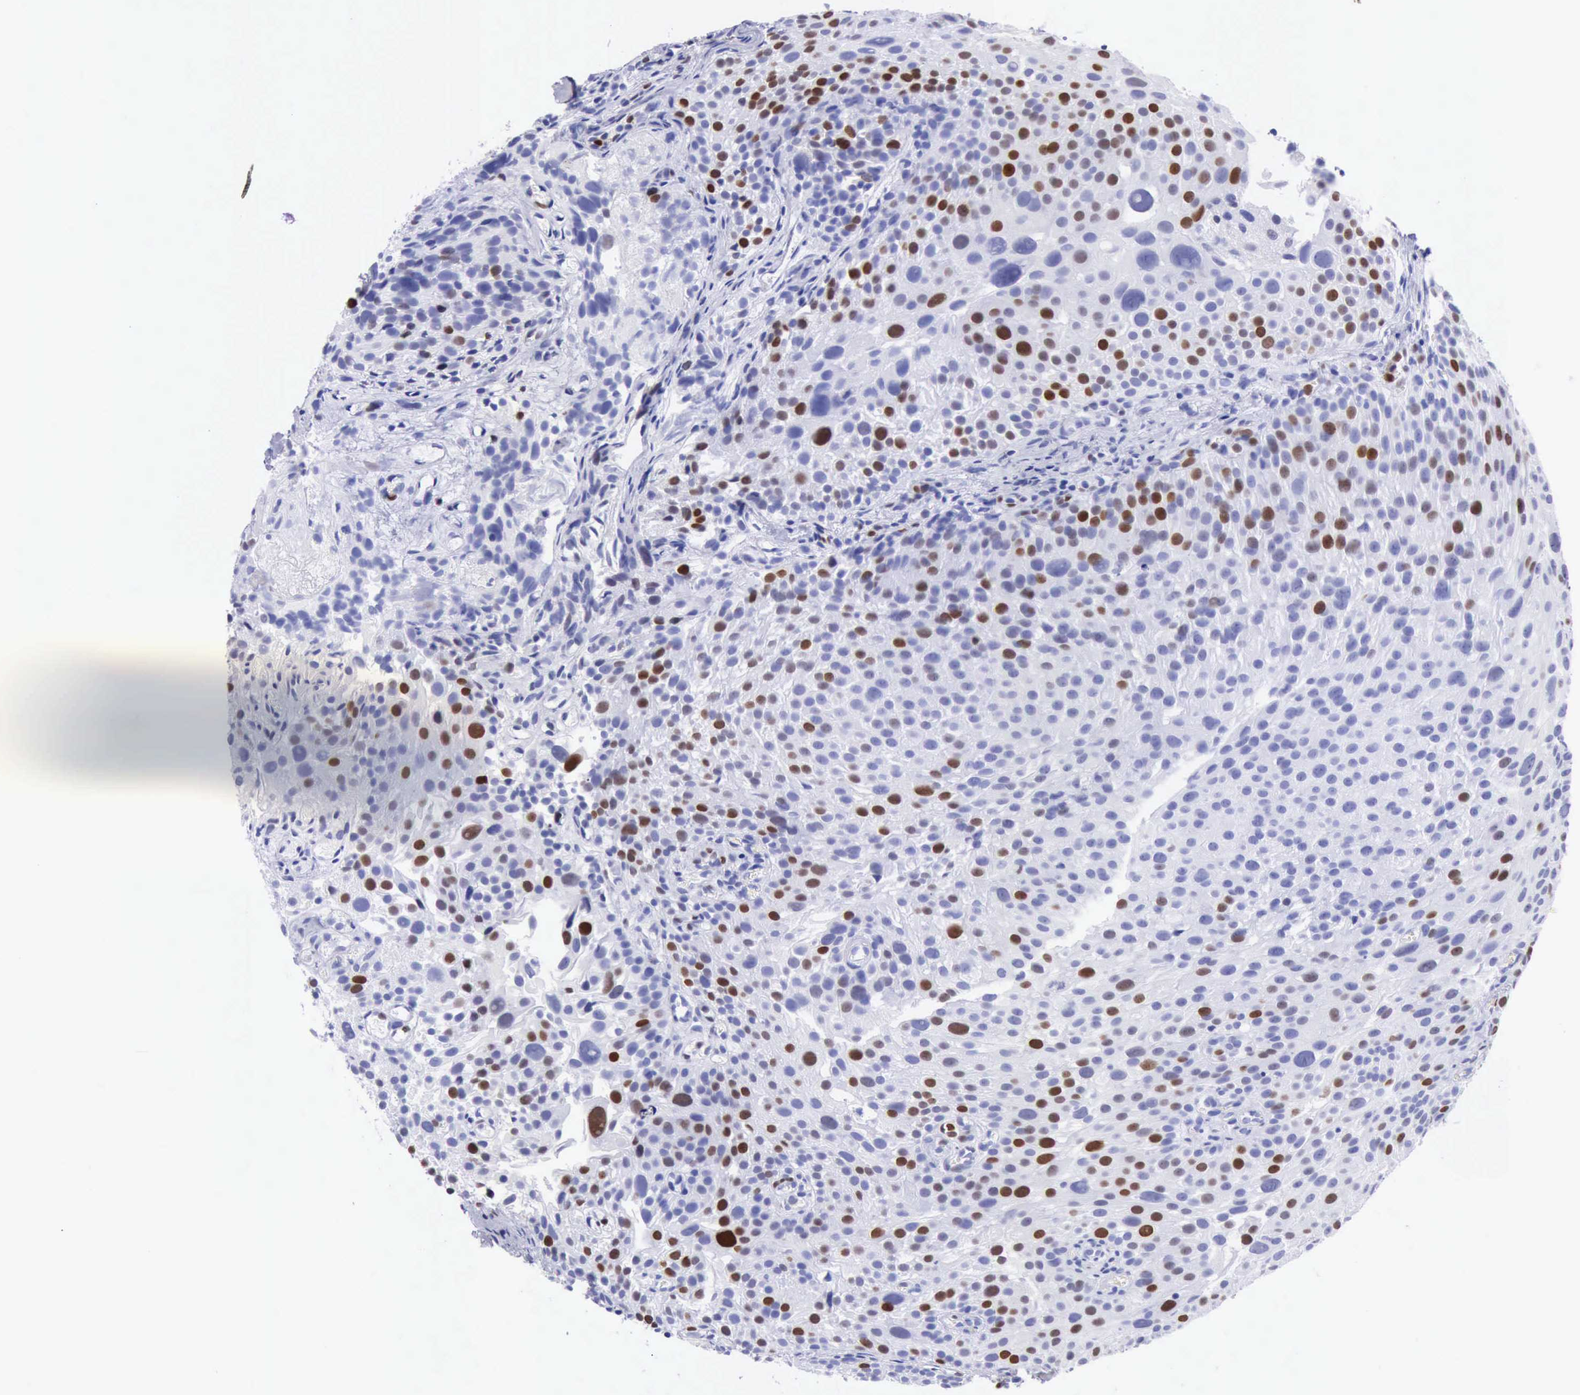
{"staining": {"intensity": "moderate", "quantity": "<25%", "location": "nuclear"}, "tissue": "urothelial cancer", "cell_type": "Tumor cells", "image_type": "cancer", "snomed": [{"axis": "morphology", "description": "Urothelial carcinoma, High grade"}, {"axis": "topography", "description": "Urinary bladder"}], "caption": "Protein staining reveals moderate nuclear expression in approximately <25% of tumor cells in urothelial cancer.", "gene": "MCM2", "patient": {"sex": "female", "age": 78}}